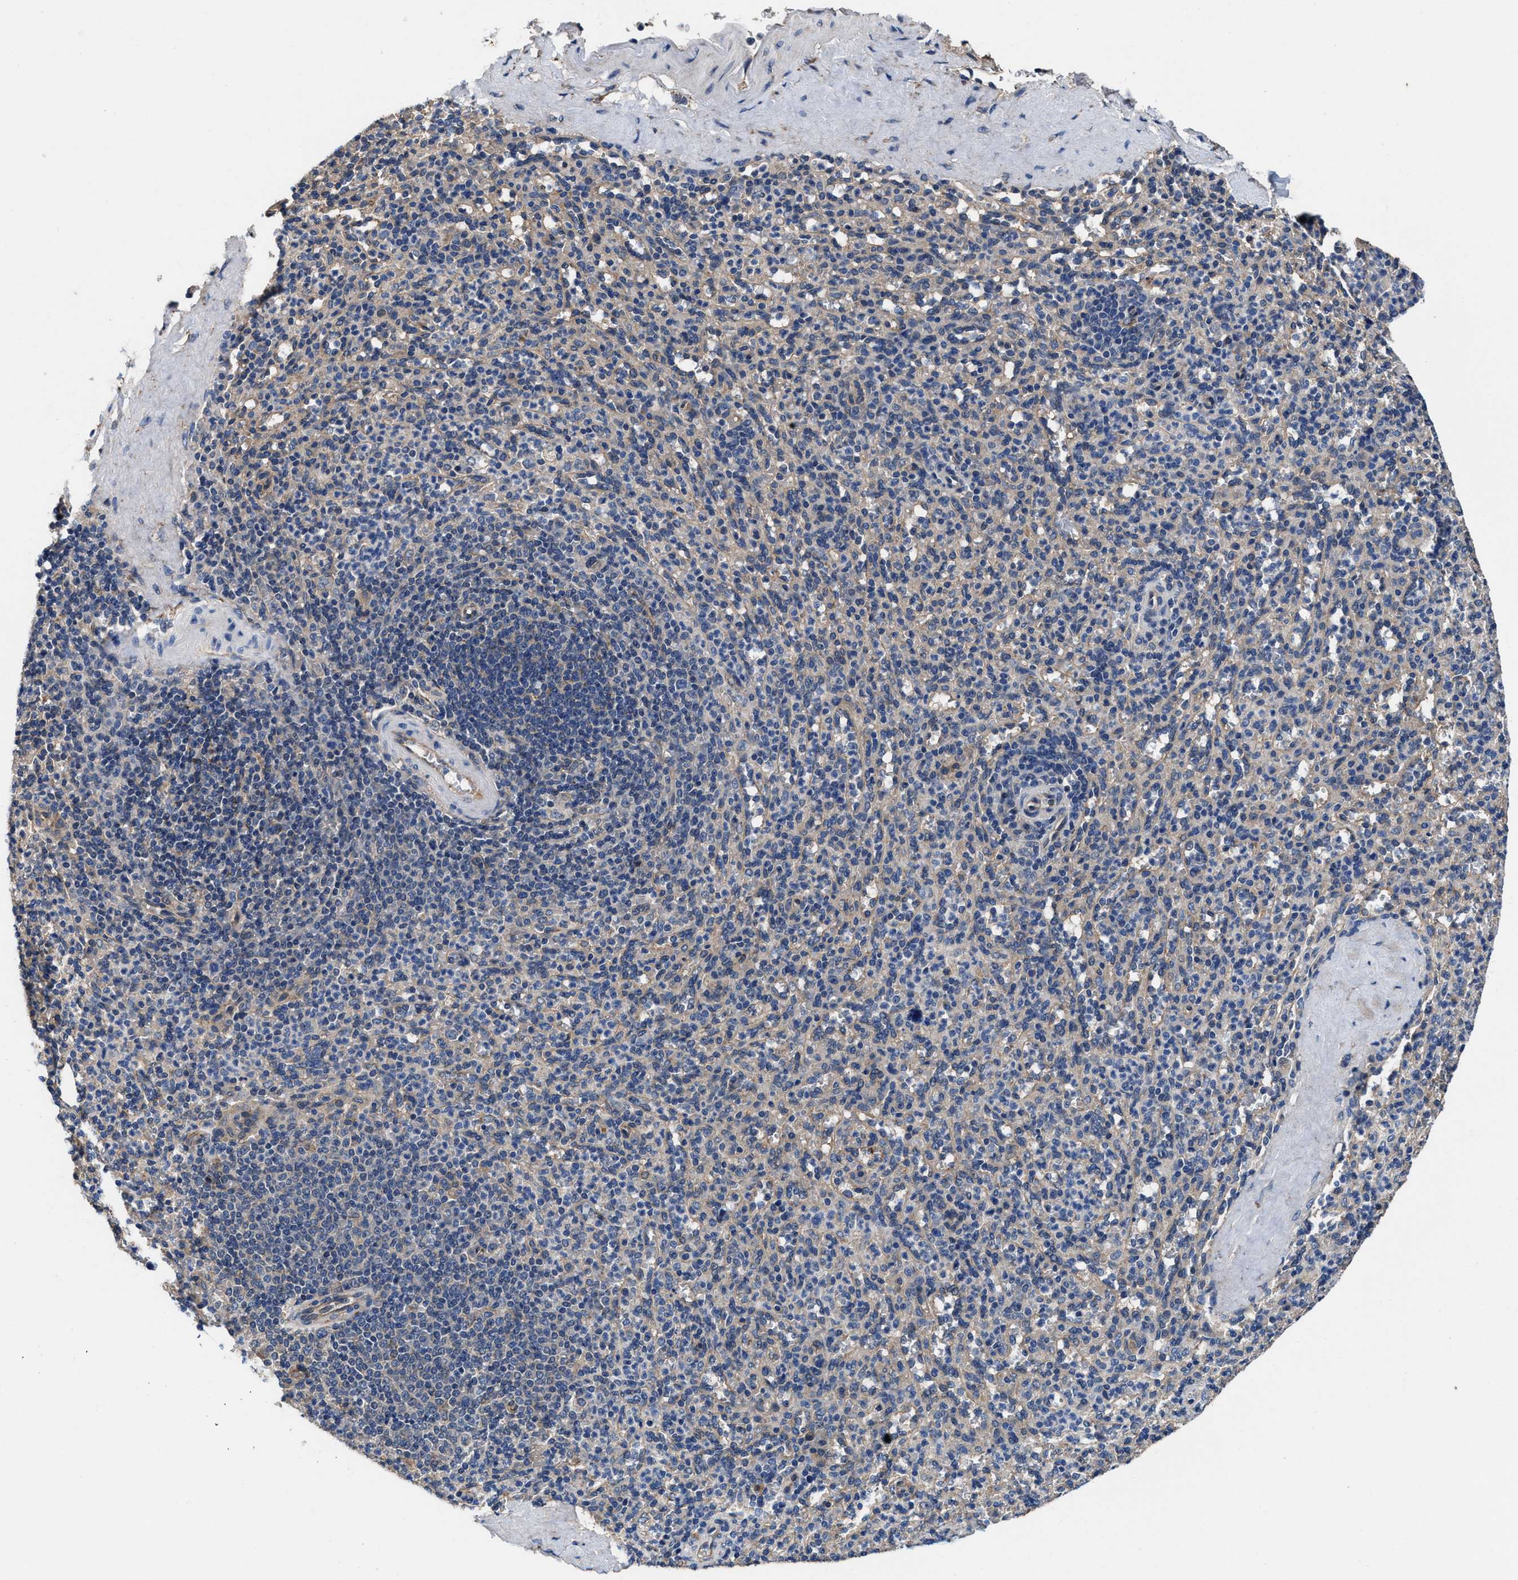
{"staining": {"intensity": "weak", "quantity": "<25%", "location": "cytoplasmic/membranous"}, "tissue": "spleen", "cell_type": "Cells in red pulp", "image_type": "normal", "snomed": [{"axis": "morphology", "description": "Normal tissue, NOS"}, {"axis": "topography", "description": "Spleen"}], "caption": "There is no significant positivity in cells in red pulp of spleen. Brightfield microscopy of immunohistochemistry stained with DAB (3,3'-diaminobenzidine) (brown) and hematoxylin (blue), captured at high magnification.", "gene": "IDNK", "patient": {"sex": "male", "age": 36}}